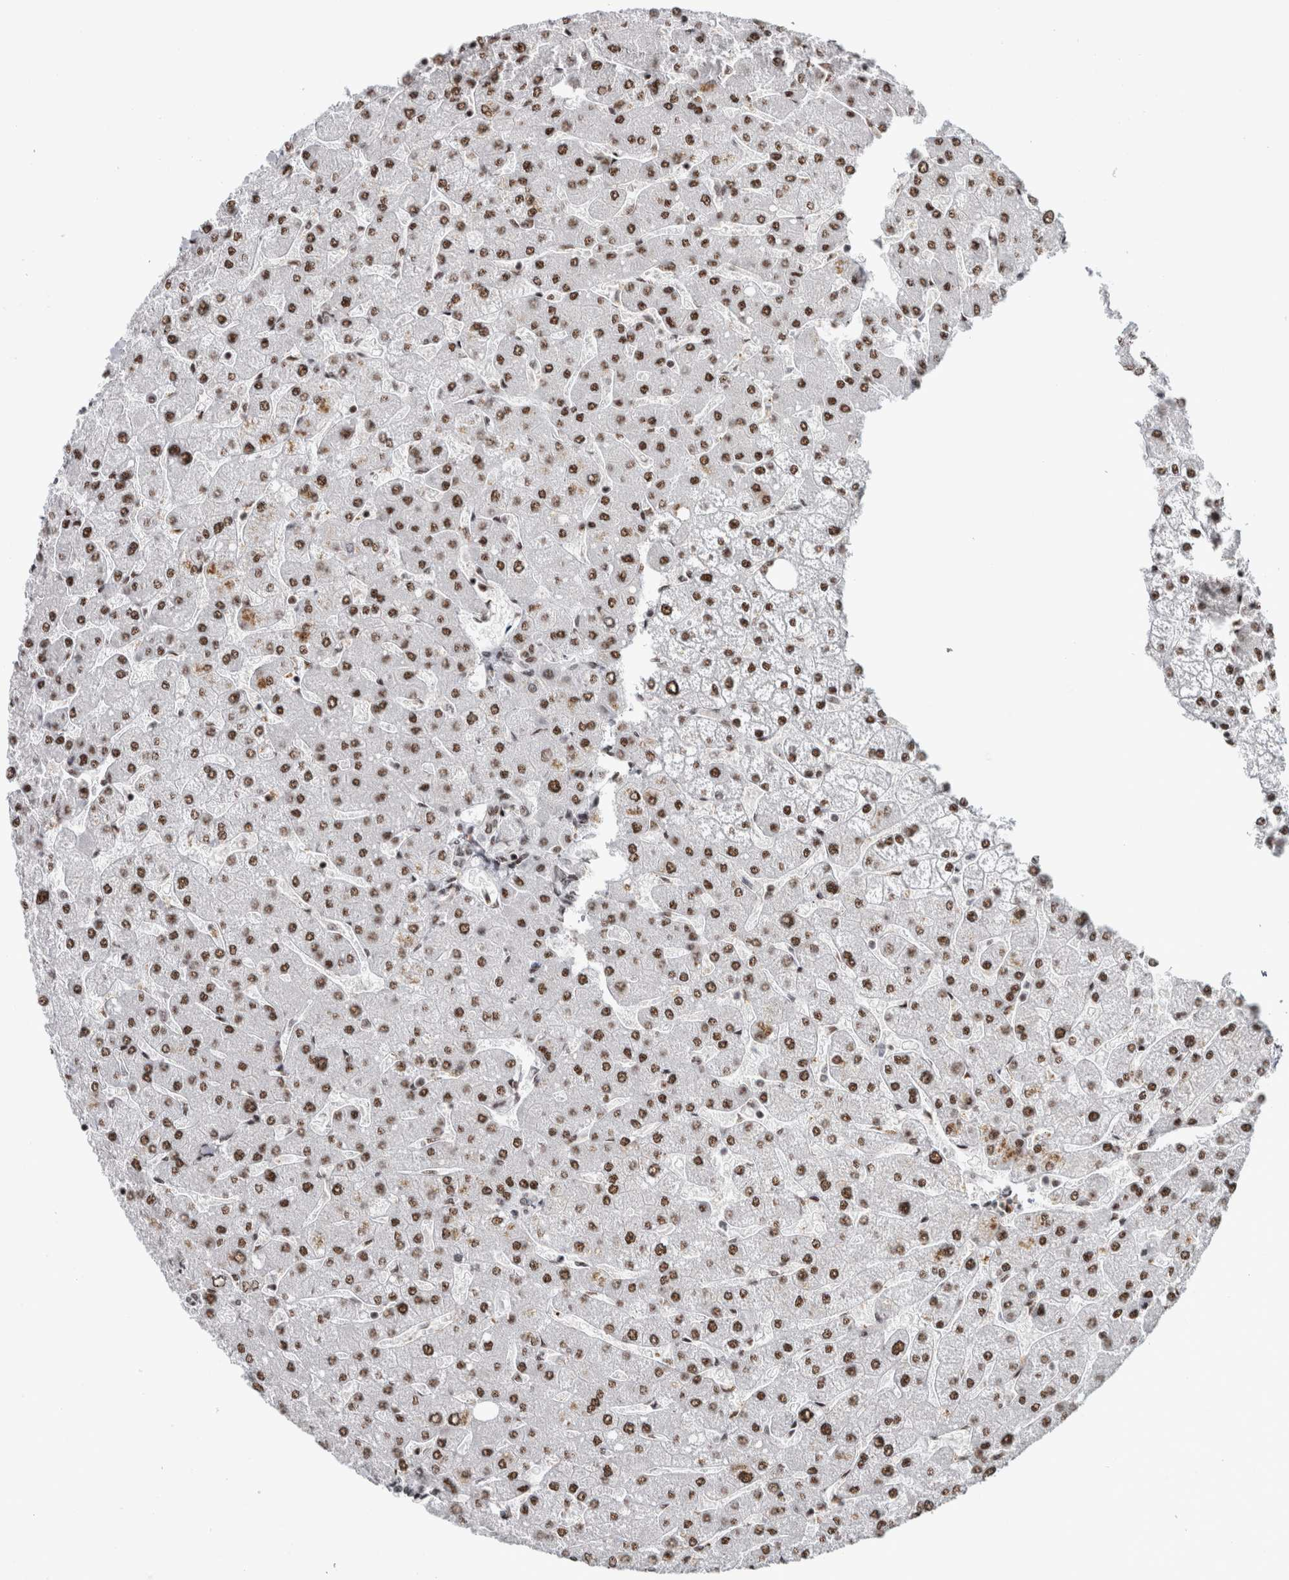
{"staining": {"intensity": "moderate", "quantity": ">75%", "location": "nuclear"}, "tissue": "liver", "cell_type": "Cholangiocytes", "image_type": "normal", "snomed": [{"axis": "morphology", "description": "Normal tissue, NOS"}, {"axis": "topography", "description": "Liver"}], "caption": "Immunohistochemical staining of unremarkable liver displays >75% levels of moderate nuclear protein expression in about >75% of cholangiocytes.", "gene": "MKNK1", "patient": {"sex": "male", "age": 55}}